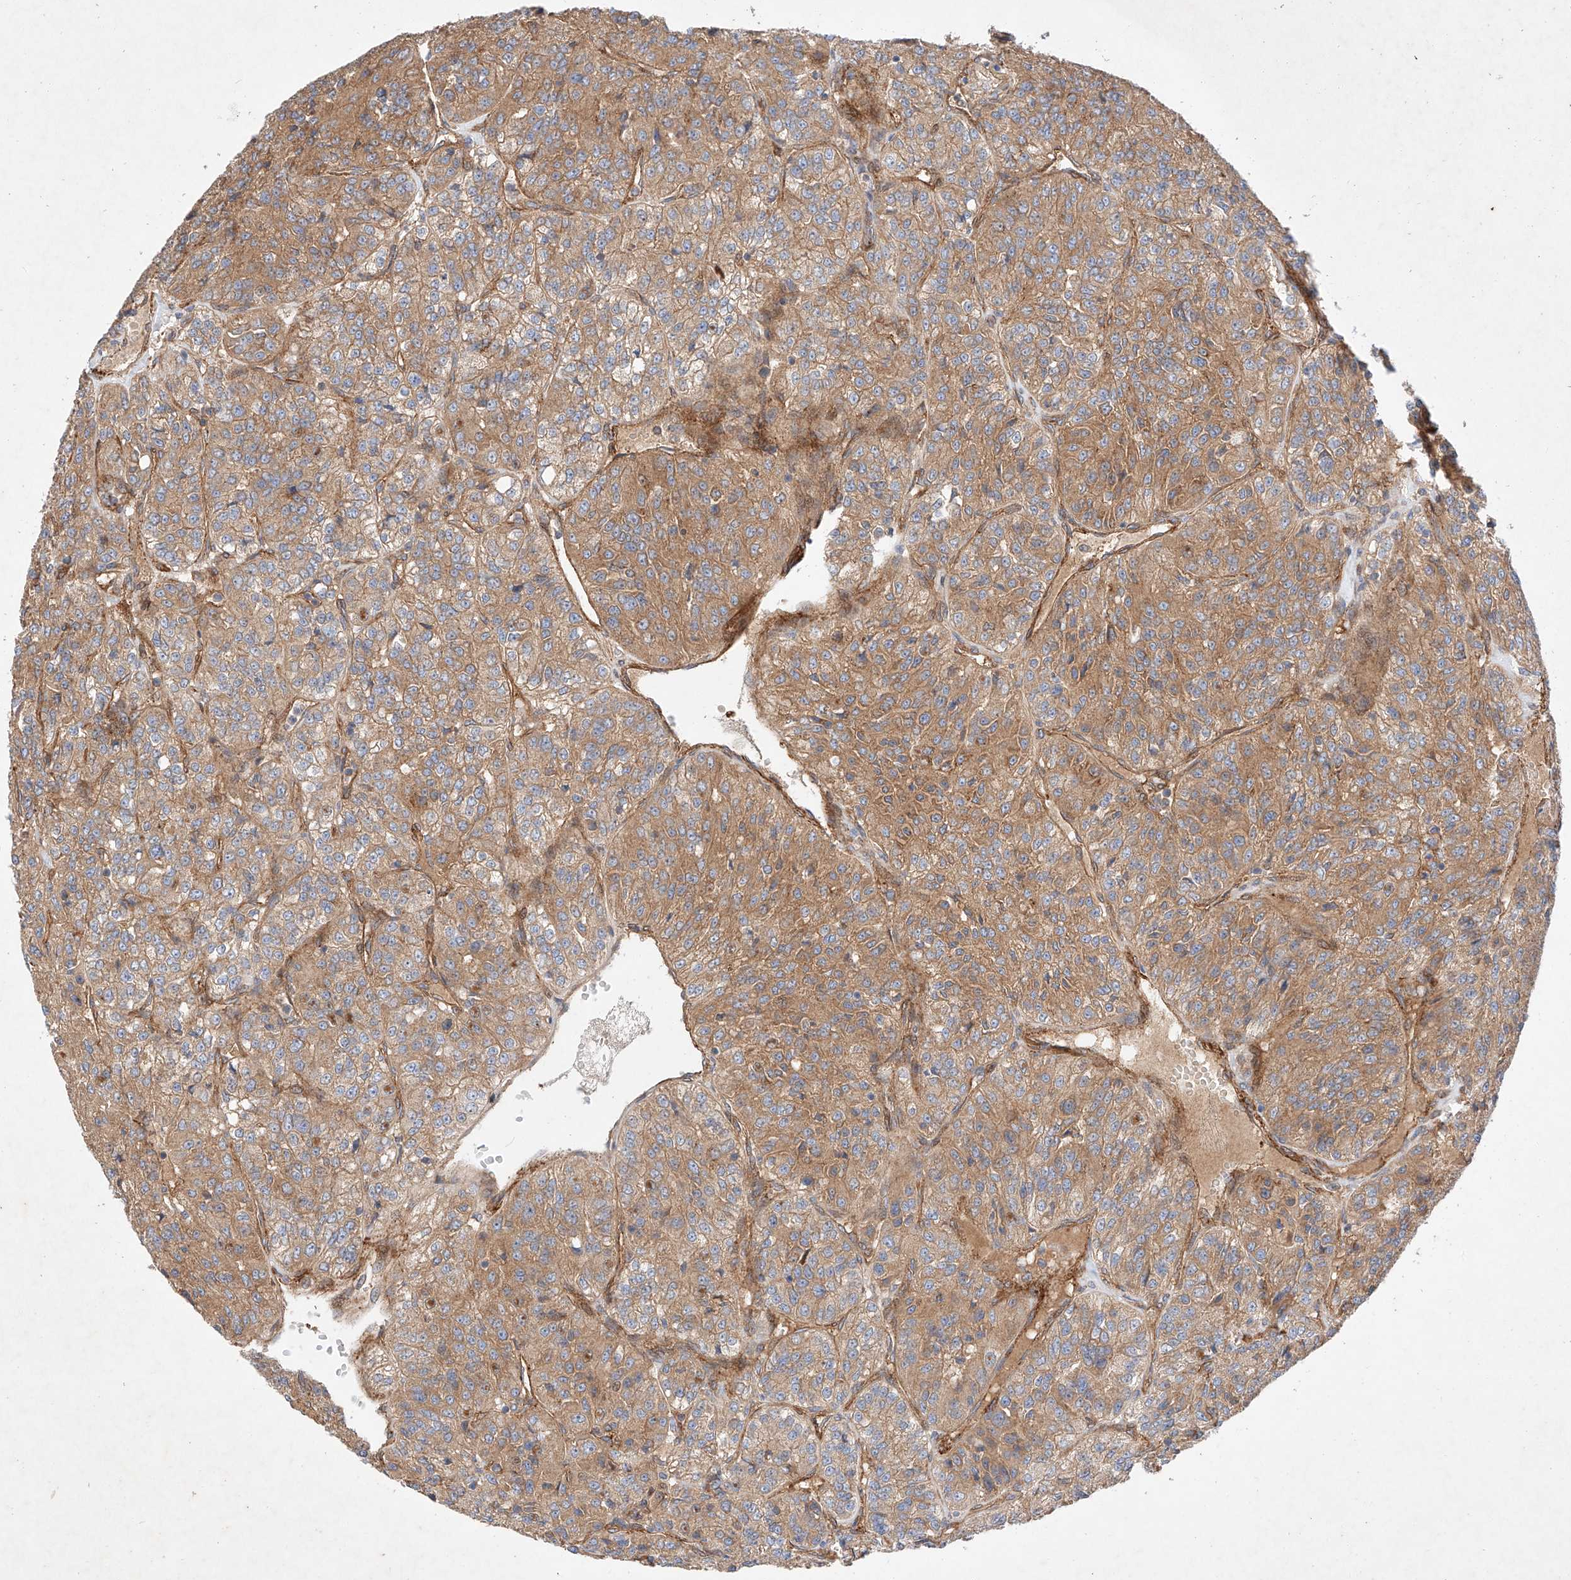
{"staining": {"intensity": "moderate", "quantity": ">75%", "location": "cytoplasmic/membranous"}, "tissue": "renal cancer", "cell_type": "Tumor cells", "image_type": "cancer", "snomed": [{"axis": "morphology", "description": "Adenocarcinoma, NOS"}, {"axis": "topography", "description": "Kidney"}], "caption": "Immunohistochemistry (IHC) of renal cancer (adenocarcinoma) demonstrates medium levels of moderate cytoplasmic/membranous positivity in approximately >75% of tumor cells. (DAB IHC with brightfield microscopy, high magnification).", "gene": "RAB23", "patient": {"sex": "female", "age": 63}}